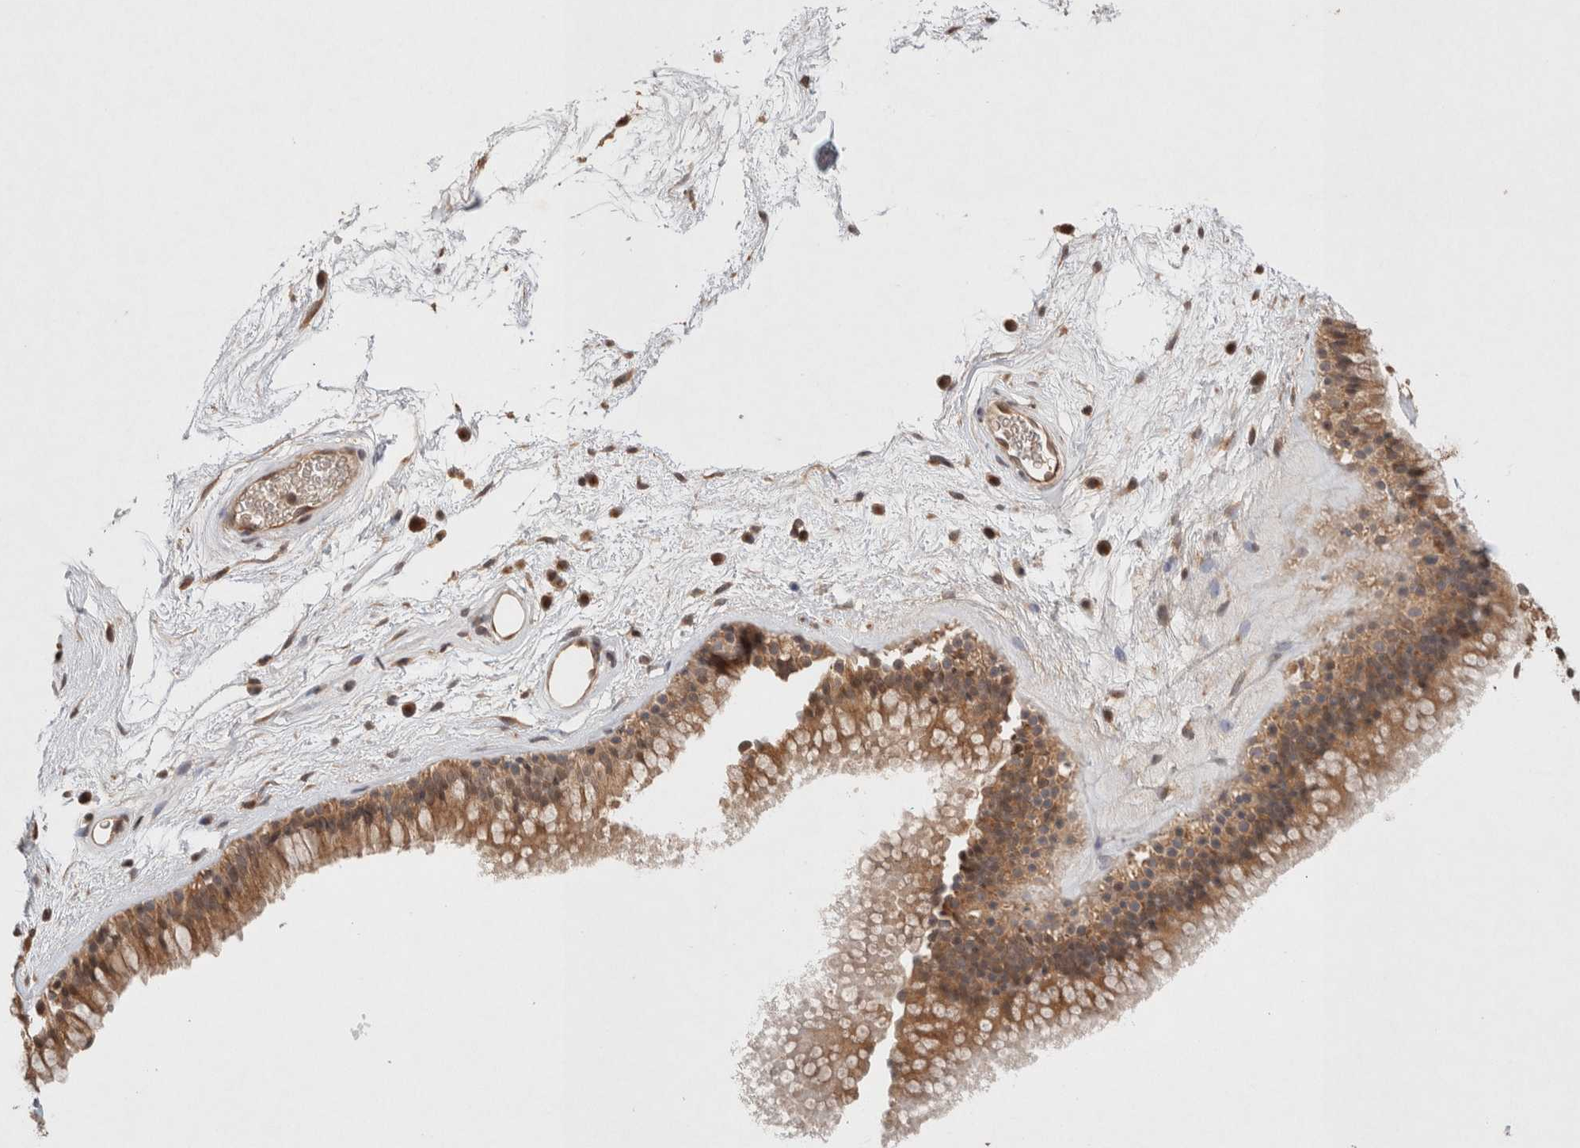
{"staining": {"intensity": "moderate", "quantity": ">75%", "location": "cytoplasmic/membranous"}, "tissue": "nasopharynx", "cell_type": "Respiratory epithelial cells", "image_type": "normal", "snomed": [{"axis": "morphology", "description": "Normal tissue, NOS"}, {"axis": "morphology", "description": "Inflammation, NOS"}, {"axis": "topography", "description": "Nasopharynx"}], "caption": "Respiratory epithelial cells show medium levels of moderate cytoplasmic/membranous expression in approximately >75% of cells in normal human nasopharynx.", "gene": "KLHL20", "patient": {"sex": "male", "age": 48}}